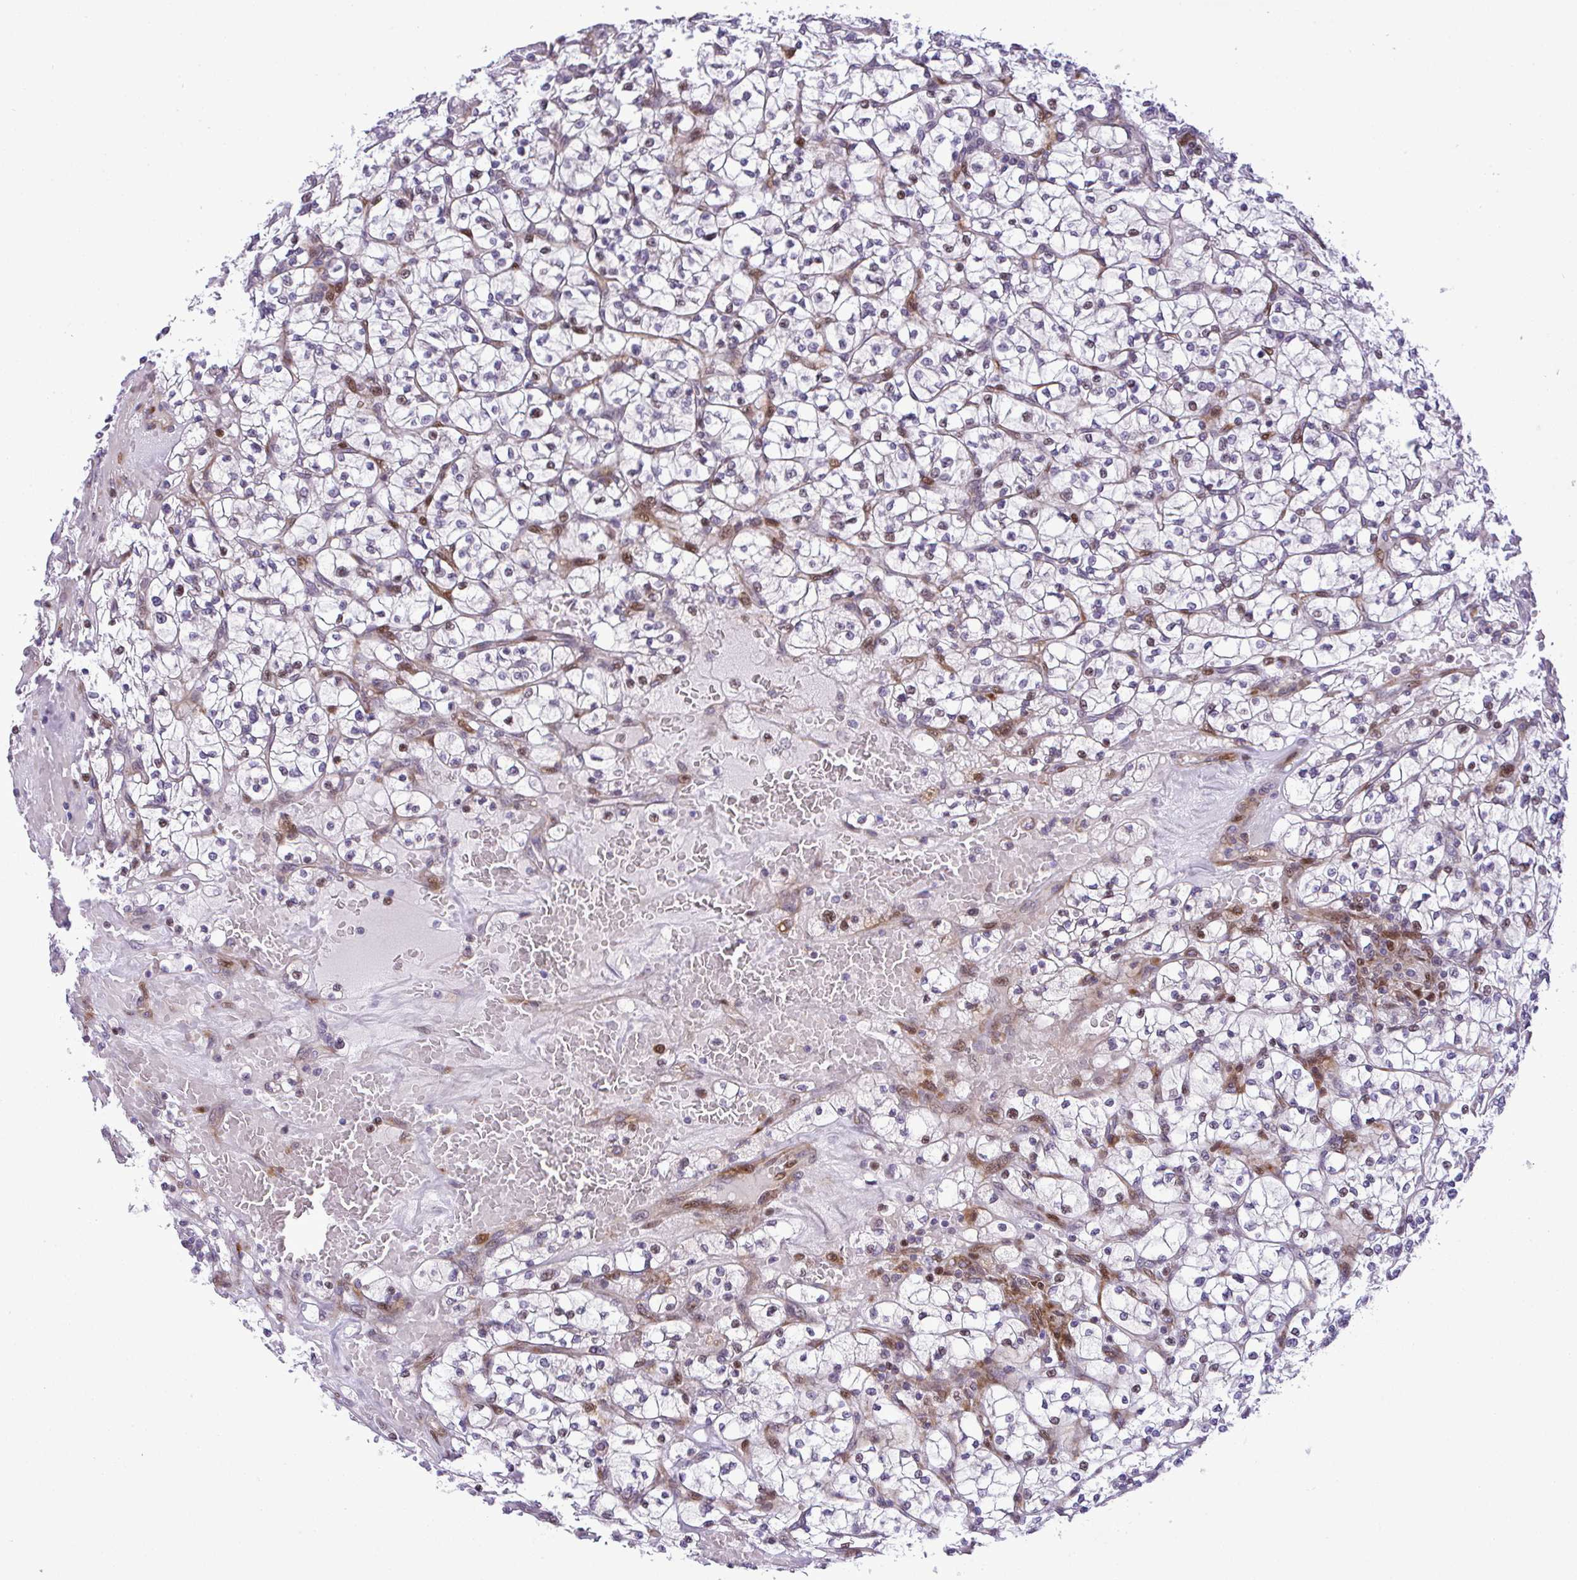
{"staining": {"intensity": "moderate", "quantity": "<25%", "location": "nuclear"}, "tissue": "renal cancer", "cell_type": "Tumor cells", "image_type": "cancer", "snomed": [{"axis": "morphology", "description": "Adenocarcinoma, NOS"}, {"axis": "topography", "description": "Kidney"}], "caption": "The photomicrograph reveals staining of adenocarcinoma (renal), revealing moderate nuclear protein staining (brown color) within tumor cells.", "gene": "CASTOR2", "patient": {"sex": "female", "age": 64}}